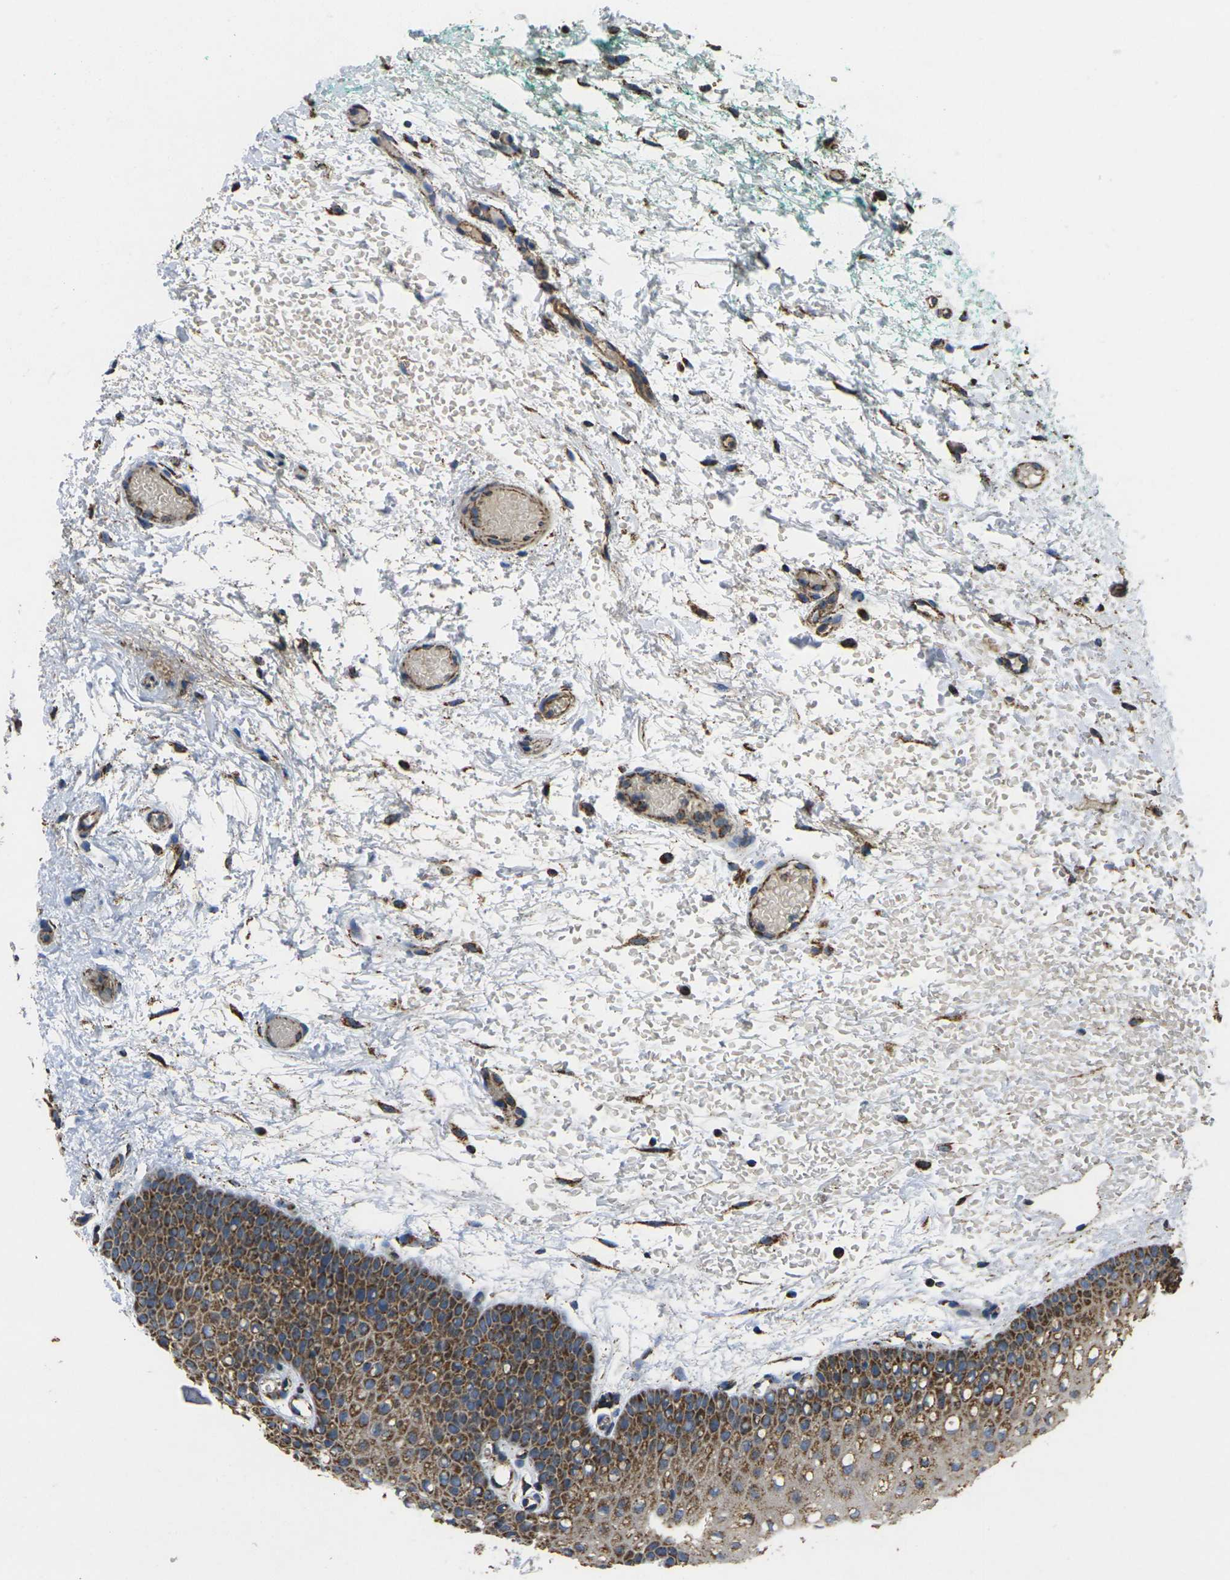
{"staining": {"intensity": "moderate", "quantity": "25%-75%", "location": "cytoplasmic/membranous"}, "tissue": "oral mucosa", "cell_type": "Squamous epithelial cells", "image_type": "normal", "snomed": [{"axis": "morphology", "description": "Normal tissue, NOS"}, {"axis": "morphology", "description": "Squamous cell carcinoma, NOS"}, {"axis": "topography", "description": "Oral tissue"}, {"axis": "topography", "description": "Salivary gland"}, {"axis": "topography", "description": "Head-Neck"}], "caption": "A high-resolution micrograph shows immunohistochemistry staining of unremarkable oral mucosa, which shows moderate cytoplasmic/membranous expression in about 25%-75% of squamous epithelial cells.", "gene": "KLHL5", "patient": {"sex": "female", "age": 62}}